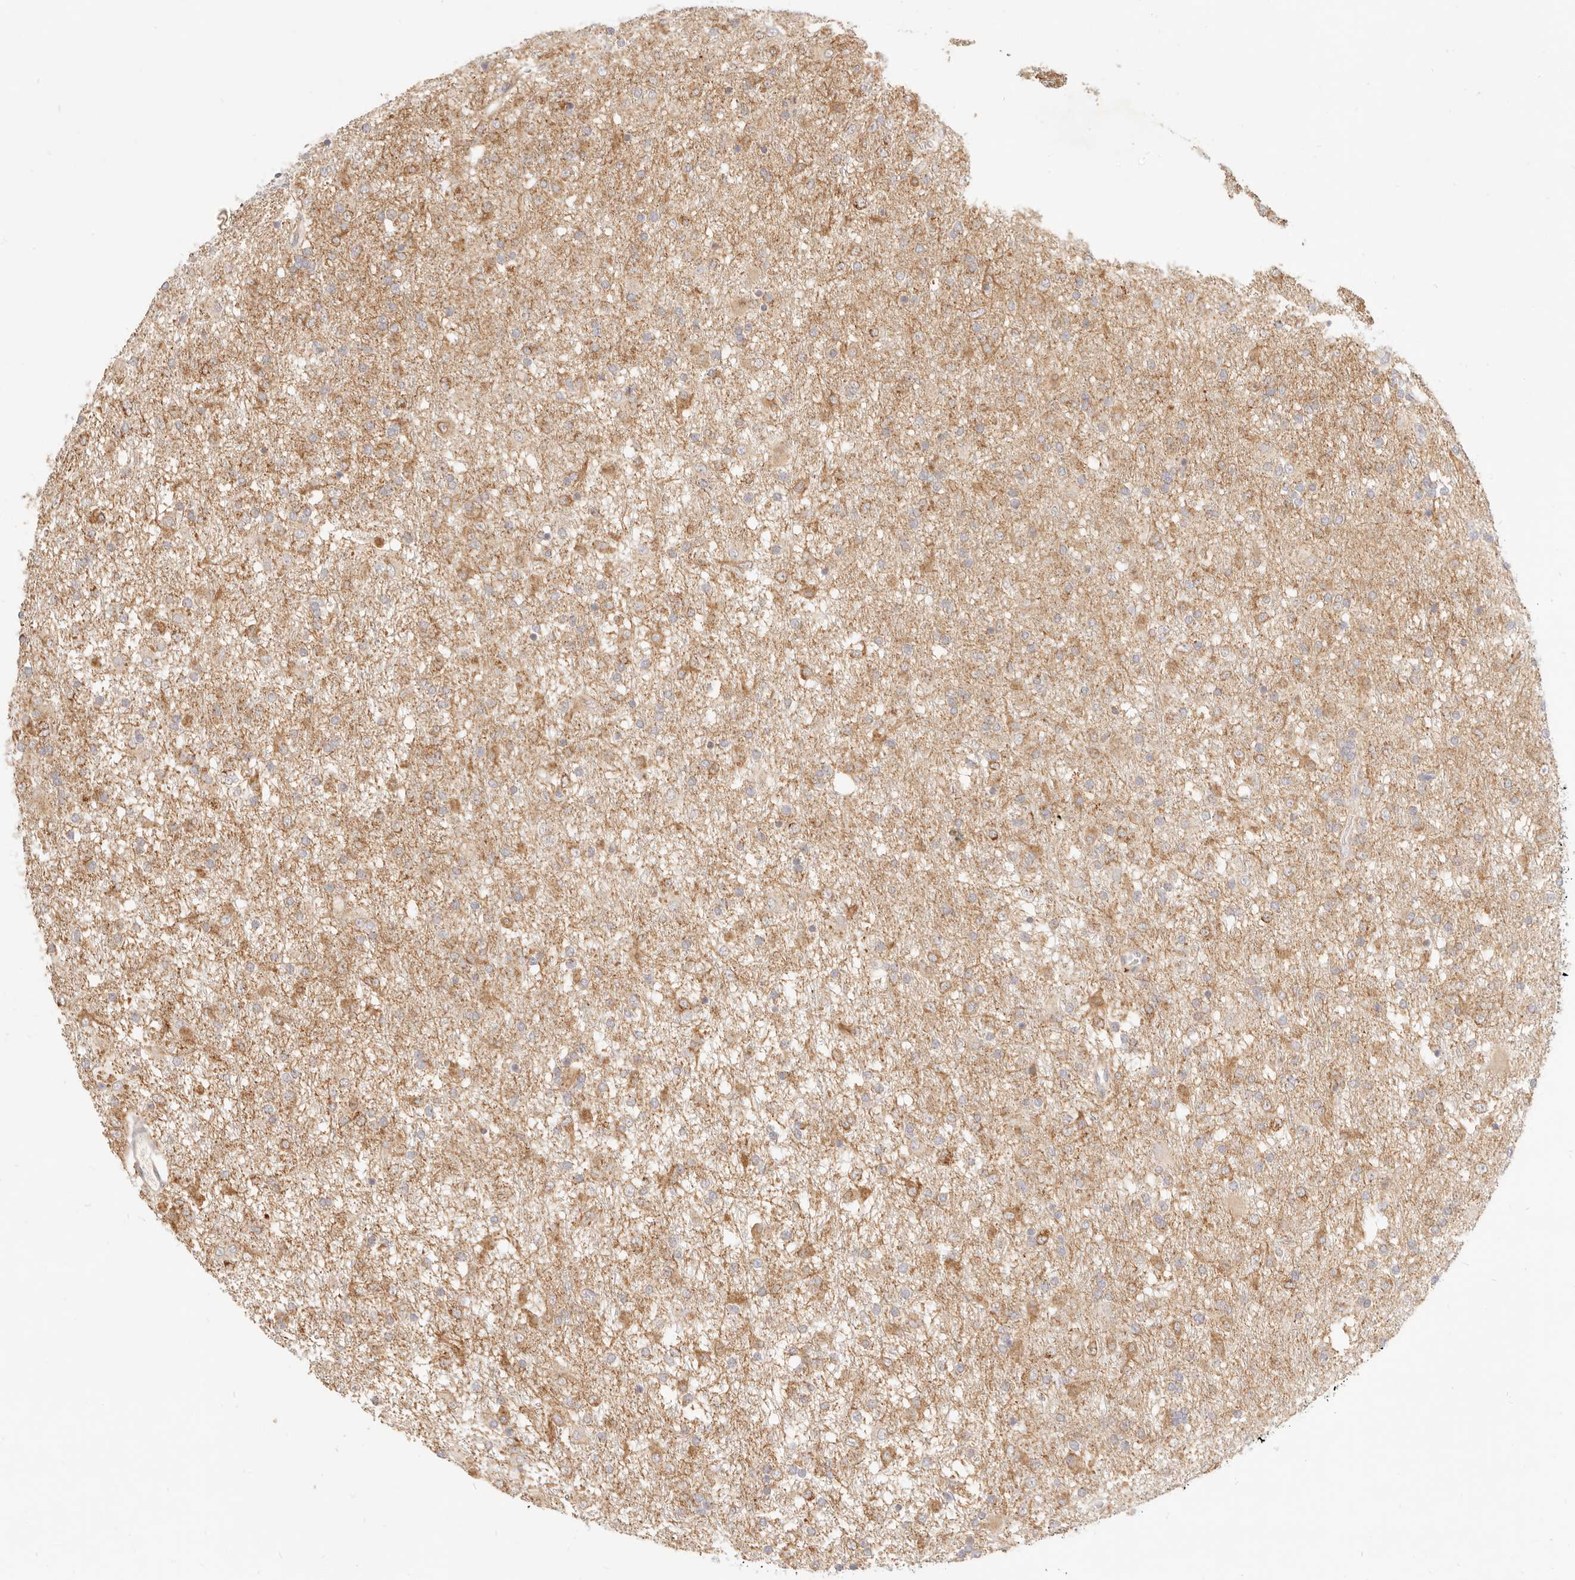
{"staining": {"intensity": "moderate", "quantity": "25%-75%", "location": "cytoplasmic/membranous"}, "tissue": "glioma", "cell_type": "Tumor cells", "image_type": "cancer", "snomed": [{"axis": "morphology", "description": "Glioma, malignant, Low grade"}, {"axis": "topography", "description": "Brain"}], "caption": "IHC image of neoplastic tissue: human malignant low-grade glioma stained using immunohistochemistry displays medium levels of moderate protein expression localized specifically in the cytoplasmic/membranous of tumor cells, appearing as a cytoplasmic/membranous brown color.", "gene": "CPLANE2", "patient": {"sex": "male", "age": 65}}